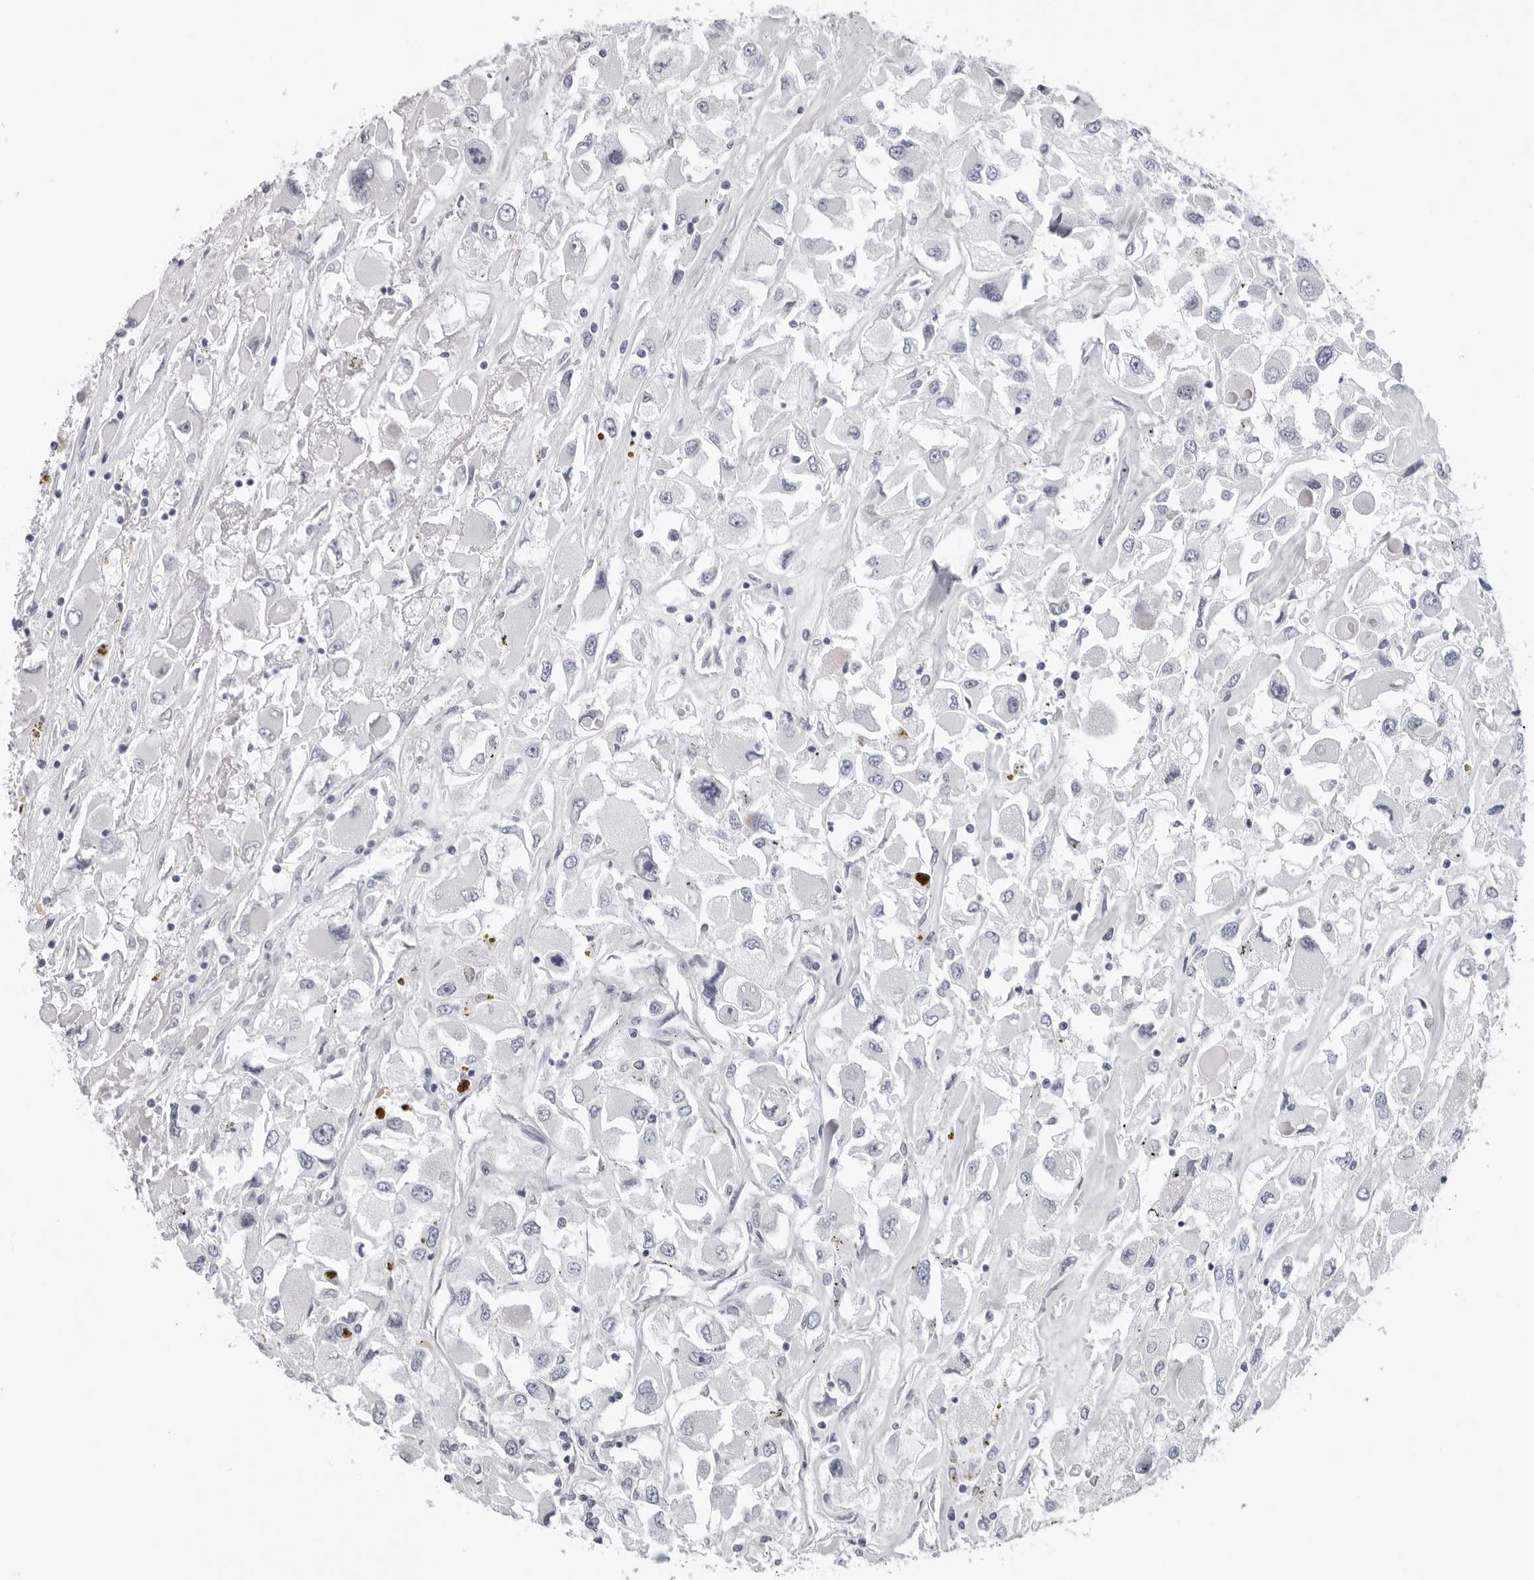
{"staining": {"intensity": "negative", "quantity": "none", "location": "none"}, "tissue": "renal cancer", "cell_type": "Tumor cells", "image_type": "cancer", "snomed": [{"axis": "morphology", "description": "Adenocarcinoma, NOS"}, {"axis": "topography", "description": "Kidney"}], "caption": "This is an IHC image of human renal cancer (adenocarcinoma). There is no expression in tumor cells.", "gene": "CPT2", "patient": {"sex": "female", "age": 52}}